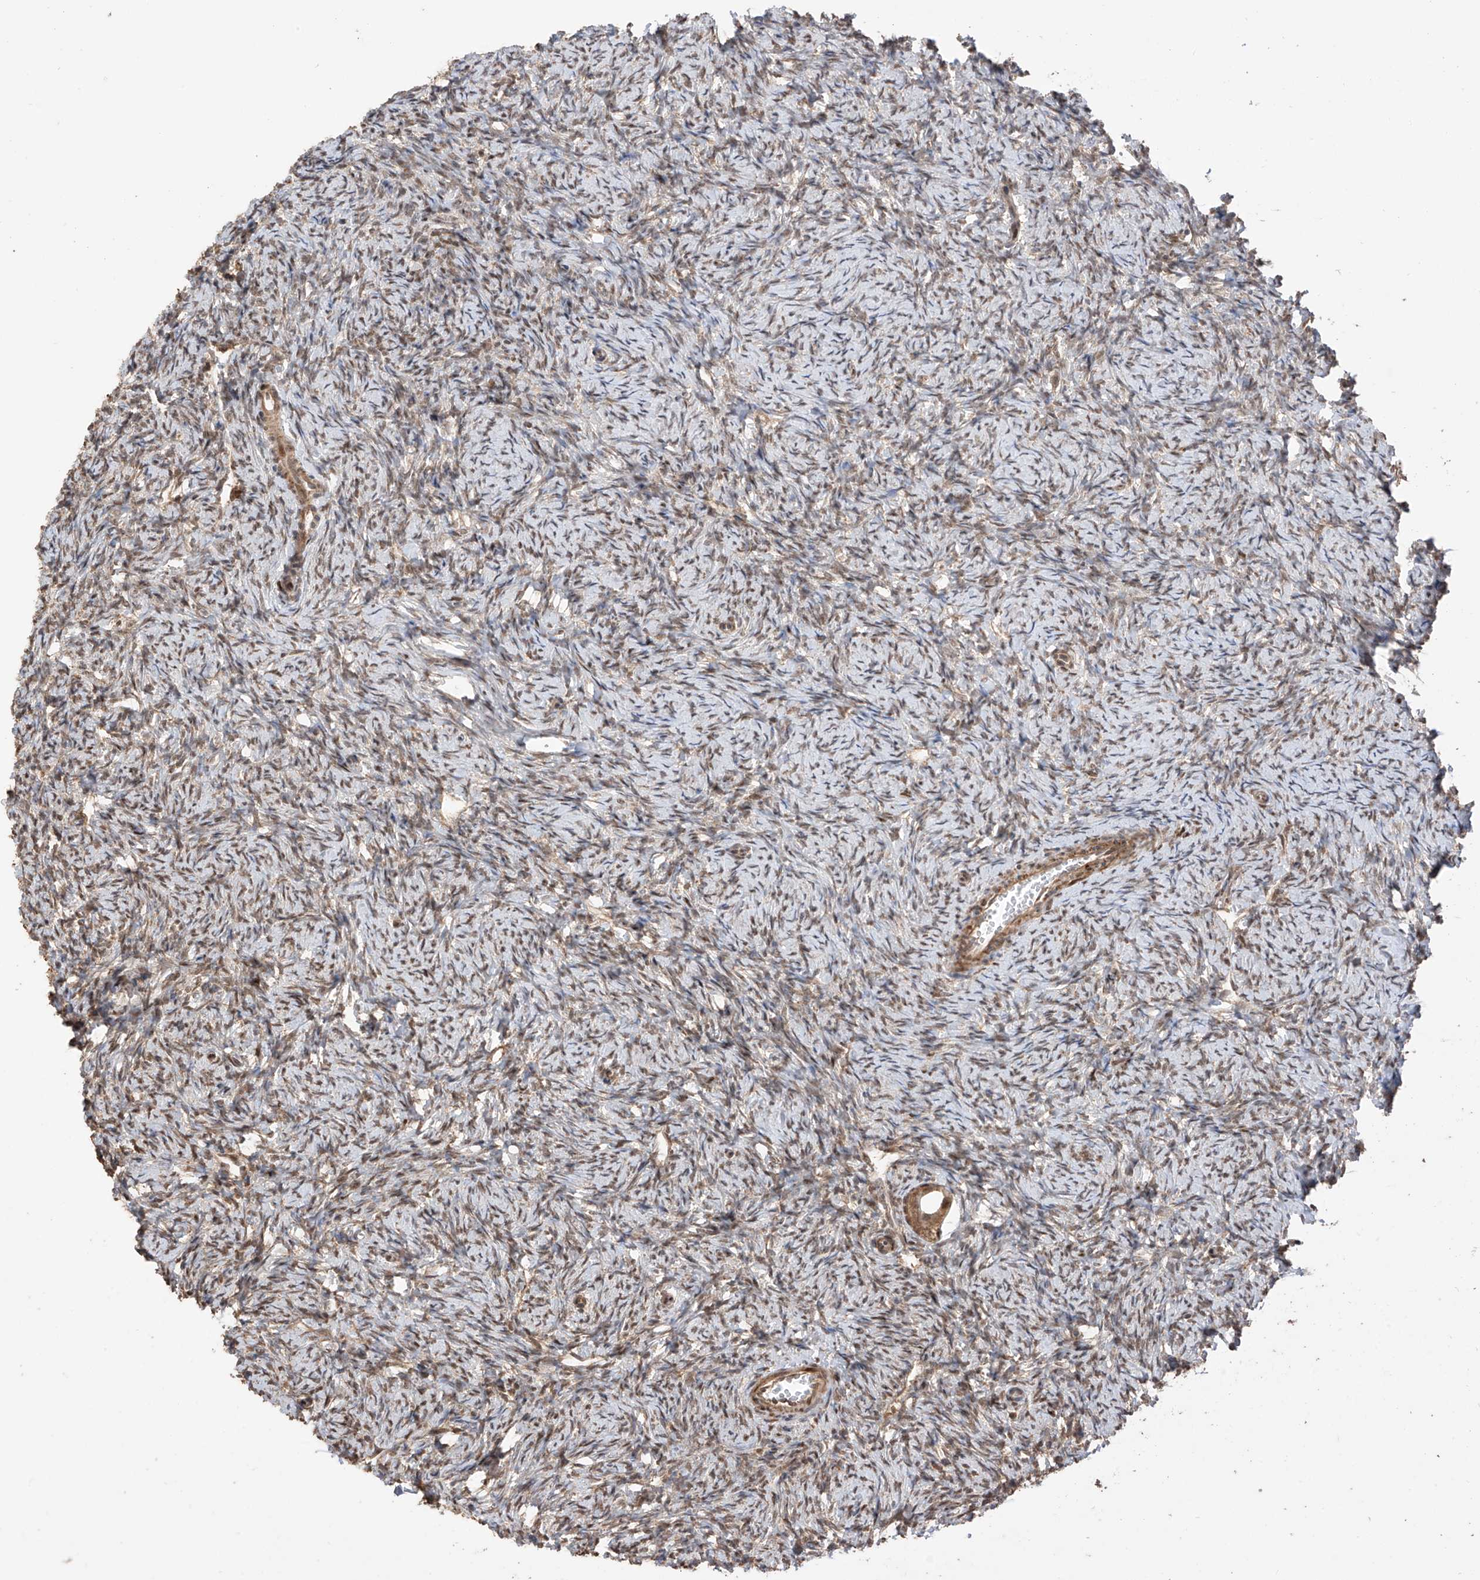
{"staining": {"intensity": "moderate", "quantity": ">75%", "location": "cytoplasmic/membranous,nuclear"}, "tissue": "ovary", "cell_type": "Follicle cells", "image_type": "normal", "snomed": [{"axis": "morphology", "description": "Normal tissue, NOS"}, {"axis": "morphology", "description": "Cyst, NOS"}, {"axis": "topography", "description": "Ovary"}], "caption": "Protein staining of benign ovary shows moderate cytoplasmic/membranous,nuclear staining in about >75% of follicle cells. (DAB (3,3'-diaminobenzidine) IHC, brown staining for protein, blue staining for nuclei).", "gene": "LATS1", "patient": {"sex": "female", "age": 33}}